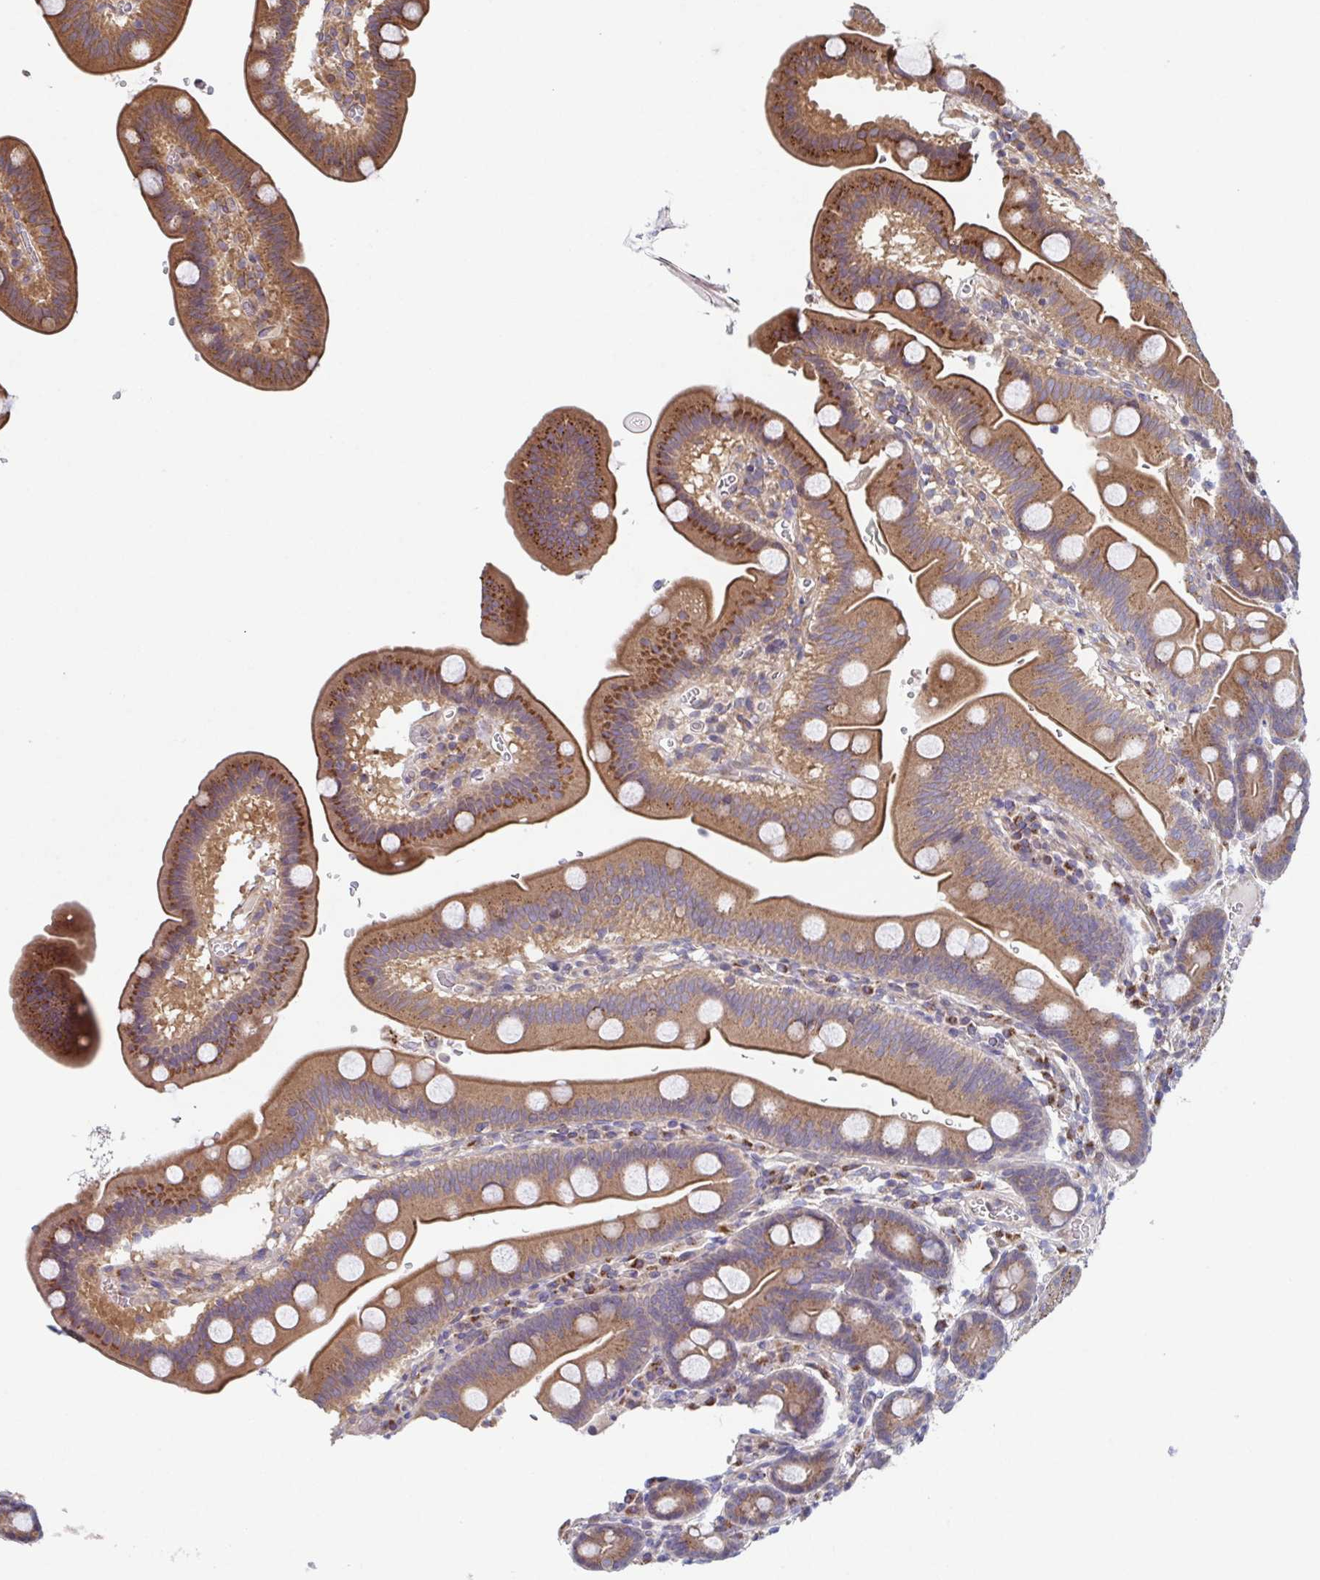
{"staining": {"intensity": "moderate", "quantity": ">75%", "location": "cytoplasmic/membranous"}, "tissue": "duodenum", "cell_type": "Glandular cells", "image_type": "normal", "snomed": [{"axis": "morphology", "description": "Normal tissue, NOS"}, {"axis": "topography", "description": "Pancreas"}, {"axis": "topography", "description": "Duodenum"}], "caption": "Protein staining displays moderate cytoplasmic/membranous staining in approximately >75% of glandular cells in unremarkable duodenum. The staining was performed using DAB (3,3'-diaminobenzidine), with brown indicating positive protein expression. Nuclei are stained blue with hematoxylin.", "gene": "COPB1", "patient": {"sex": "male", "age": 59}}